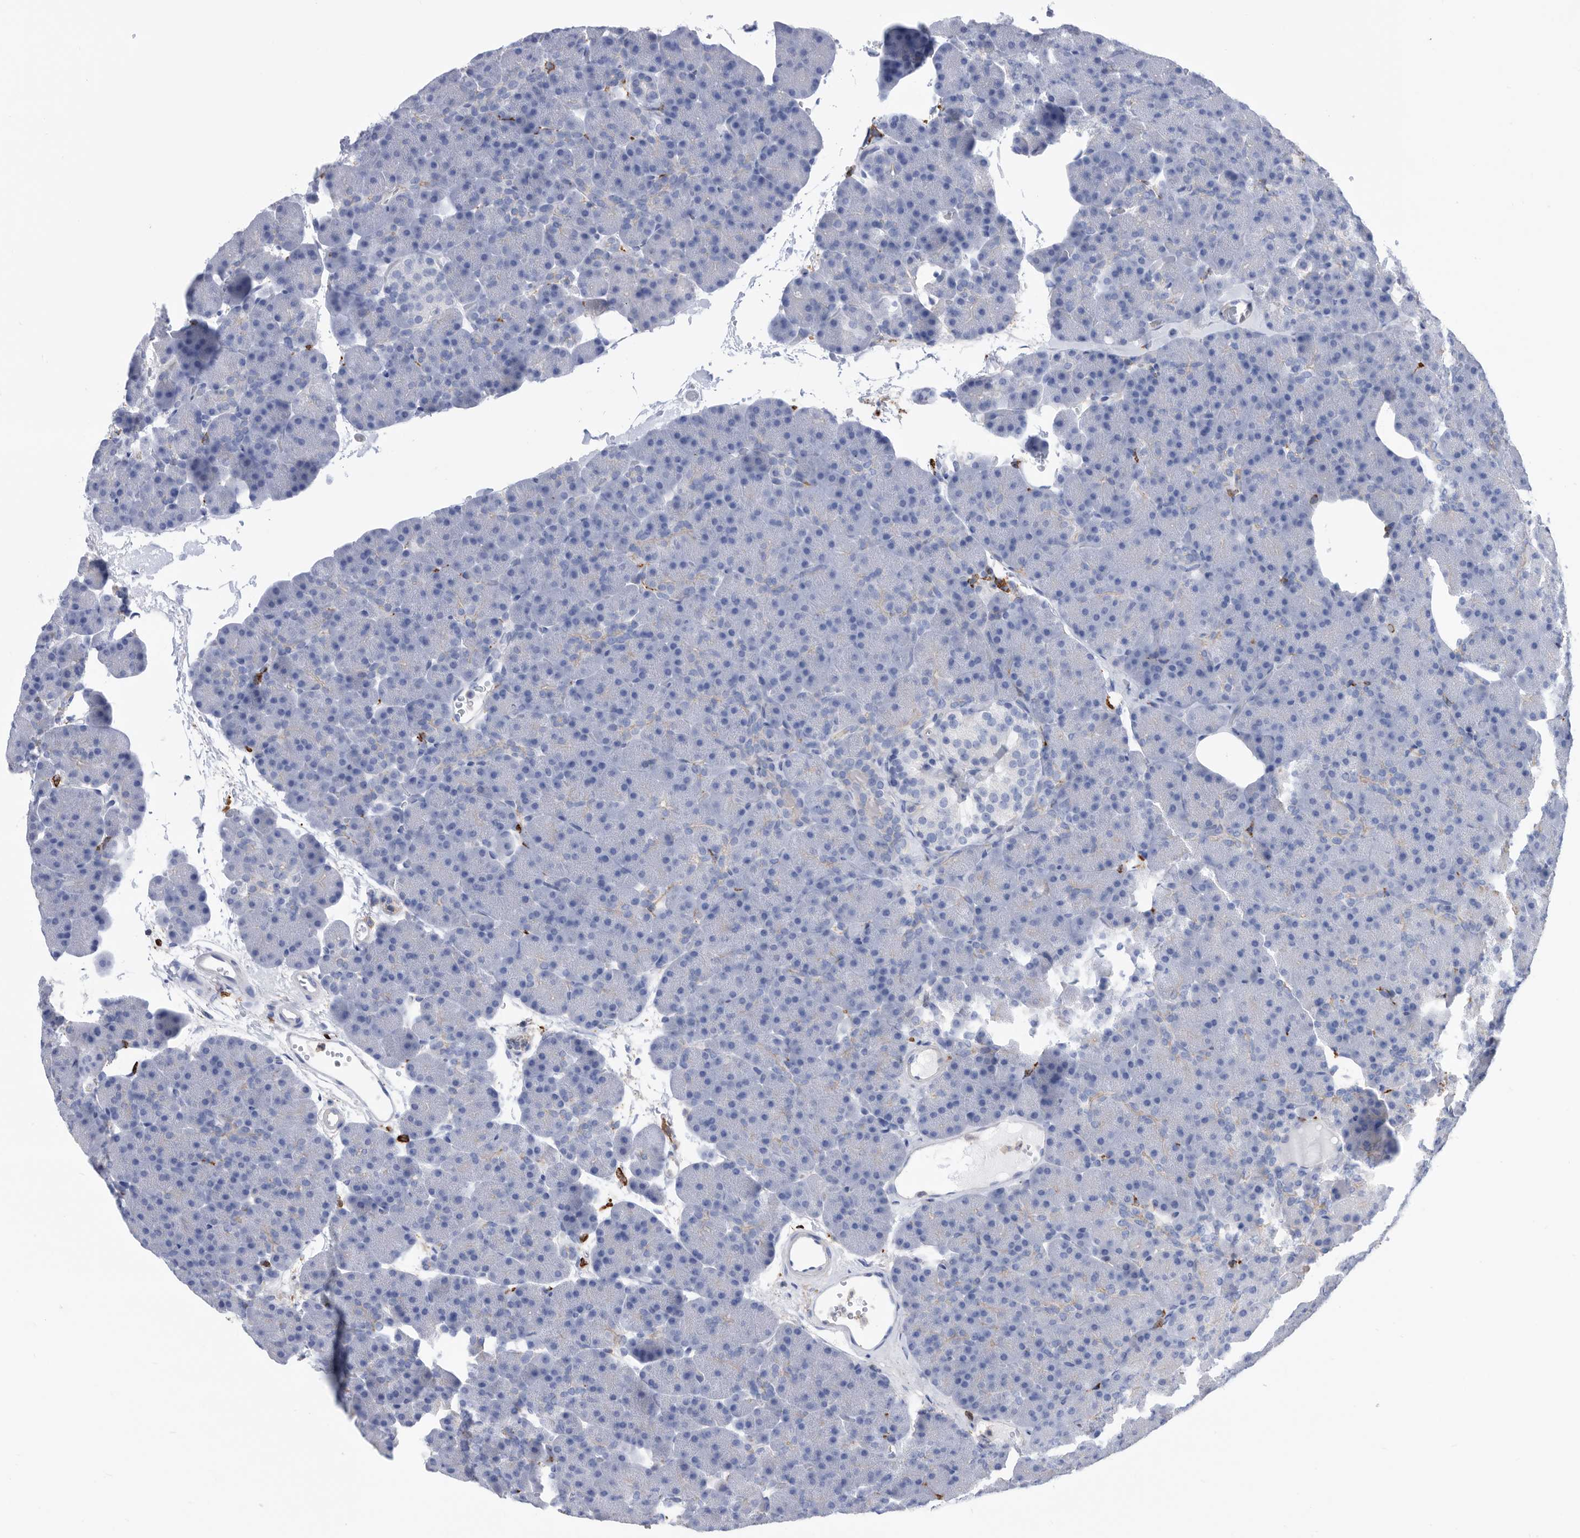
{"staining": {"intensity": "negative", "quantity": "none", "location": "none"}, "tissue": "pancreas", "cell_type": "Exocrine glandular cells", "image_type": "normal", "snomed": [{"axis": "morphology", "description": "Normal tissue, NOS"}, {"axis": "morphology", "description": "Carcinoid, malignant, NOS"}, {"axis": "topography", "description": "Pancreas"}], "caption": "DAB immunohistochemical staining of unremarkable pancreas shows no significant expression in exocrine glandular cells.", "gene": "MS4A4A", "patient": {"sex": "female", "age": 35}}